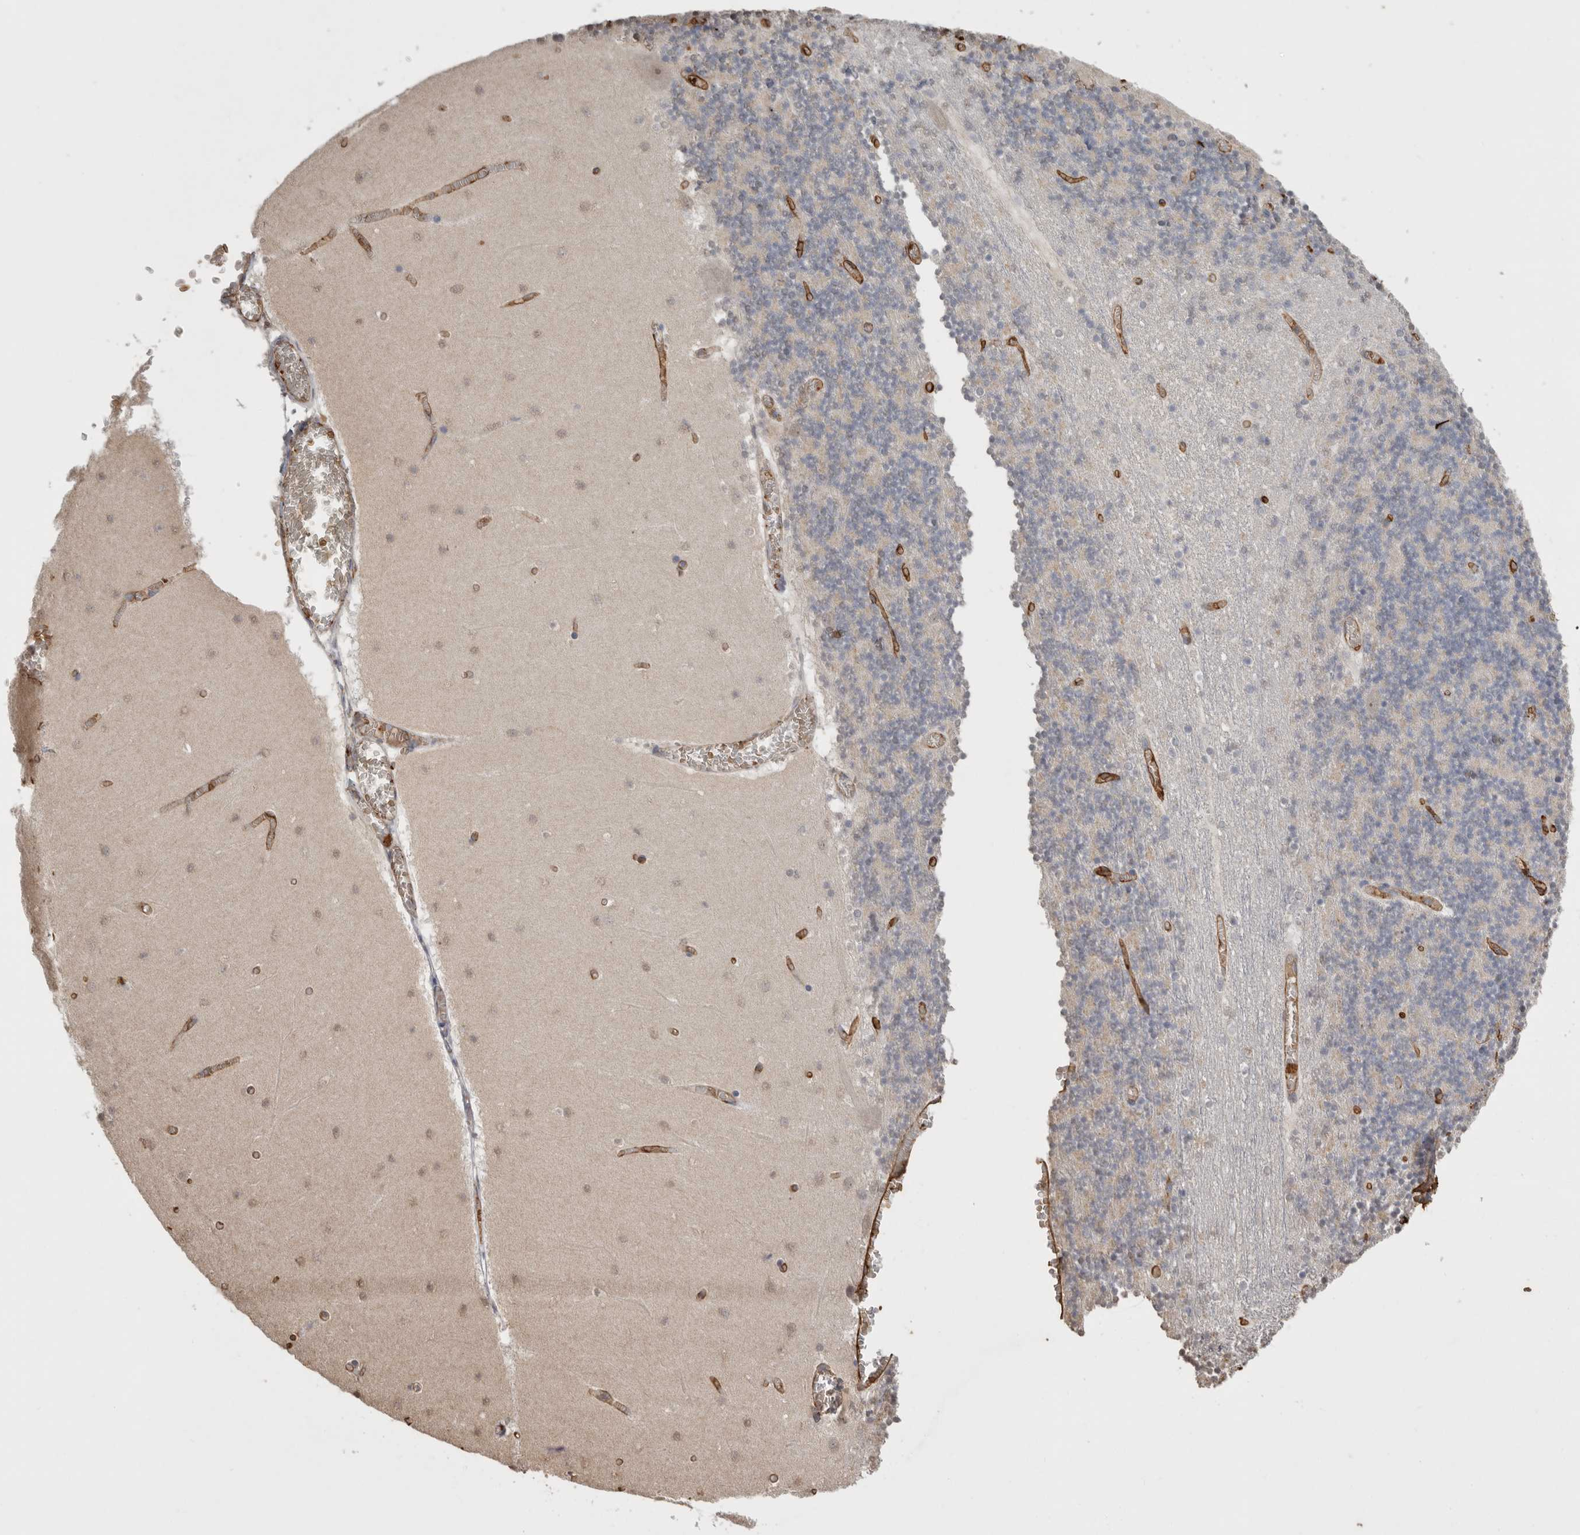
{"staining": {"intensity": "negative", "quantity": "none", "location": "none"}, "tissue": "cerebellum", "cell_type": "Cells in granular layer", "image_type": "normal", "snomed": [{"axis": "morphology", "description": "Normal tissue, NOS"}, {"axis": "topography", "description": "Cerebellum"}], "caption": "Immunohistochemistry photomicrograph of normal human cerebellum stained for a protein (brown), which exhibits no positivity in cells in granular layer.", "gene": "IL27", "patient": {"sex": "female", "age": 28}}